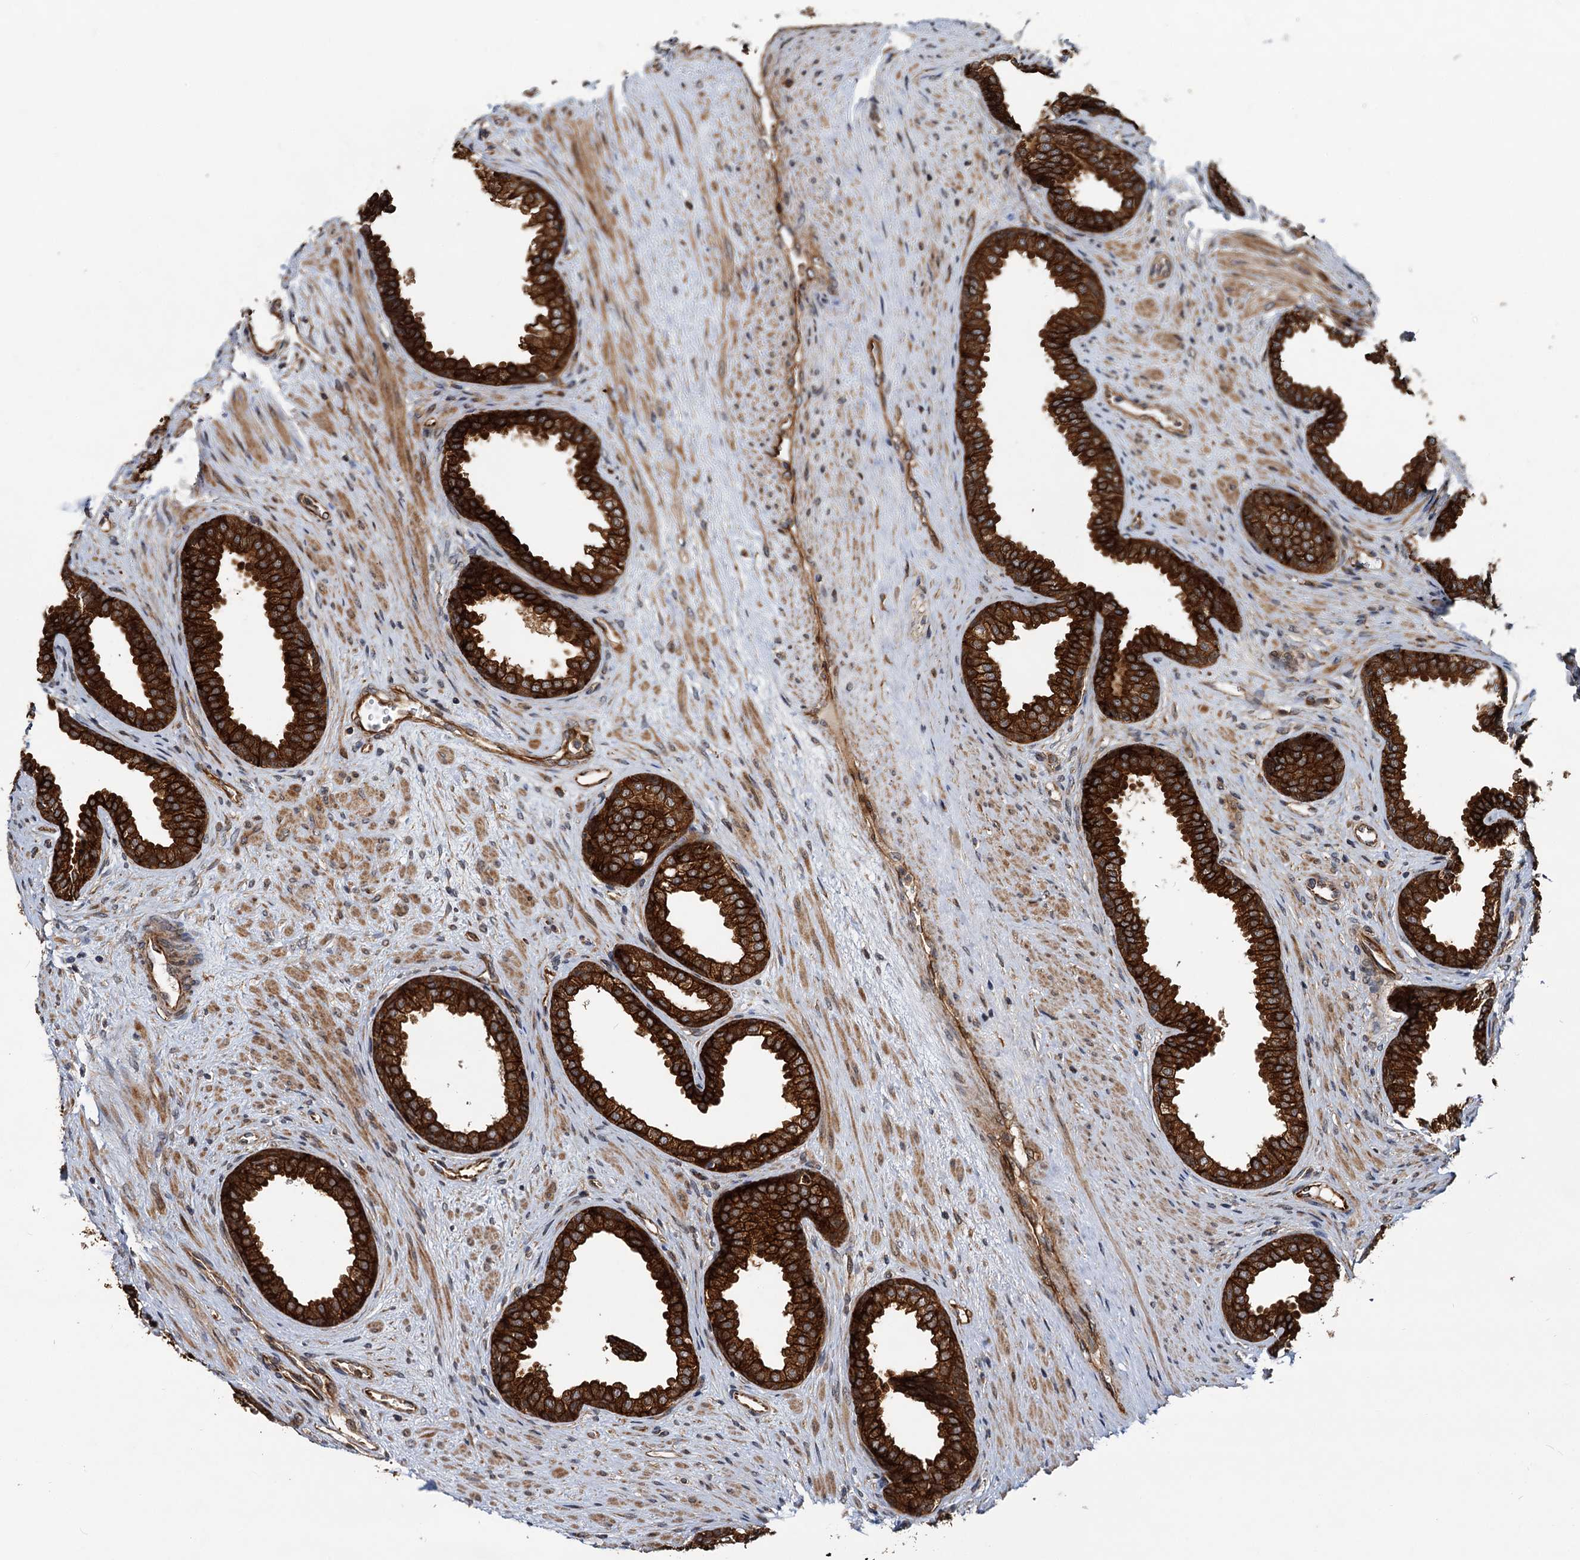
{"staining": {"intensity": "strong", "quantity": ">75%", "location": "cytoplasmic/membranous"}, "tissue": "prostate", "cell_type": "Glandular cells", "image_type": "normal", "snomed": [{"axis": "morphology", "description": "Normal tissue, NOS"}, {"axis": "topography", "description": "Prostate"}], "caption": "IHC (DAB (3,3'-diaminobenzidine)) staining of normal prostate exhibits strong cytoplasmic/membranous protein positivity in approximately >75% of glandular cells.", "gene": "LRRK2", "patient": {"sex": "male", "age": 76}}